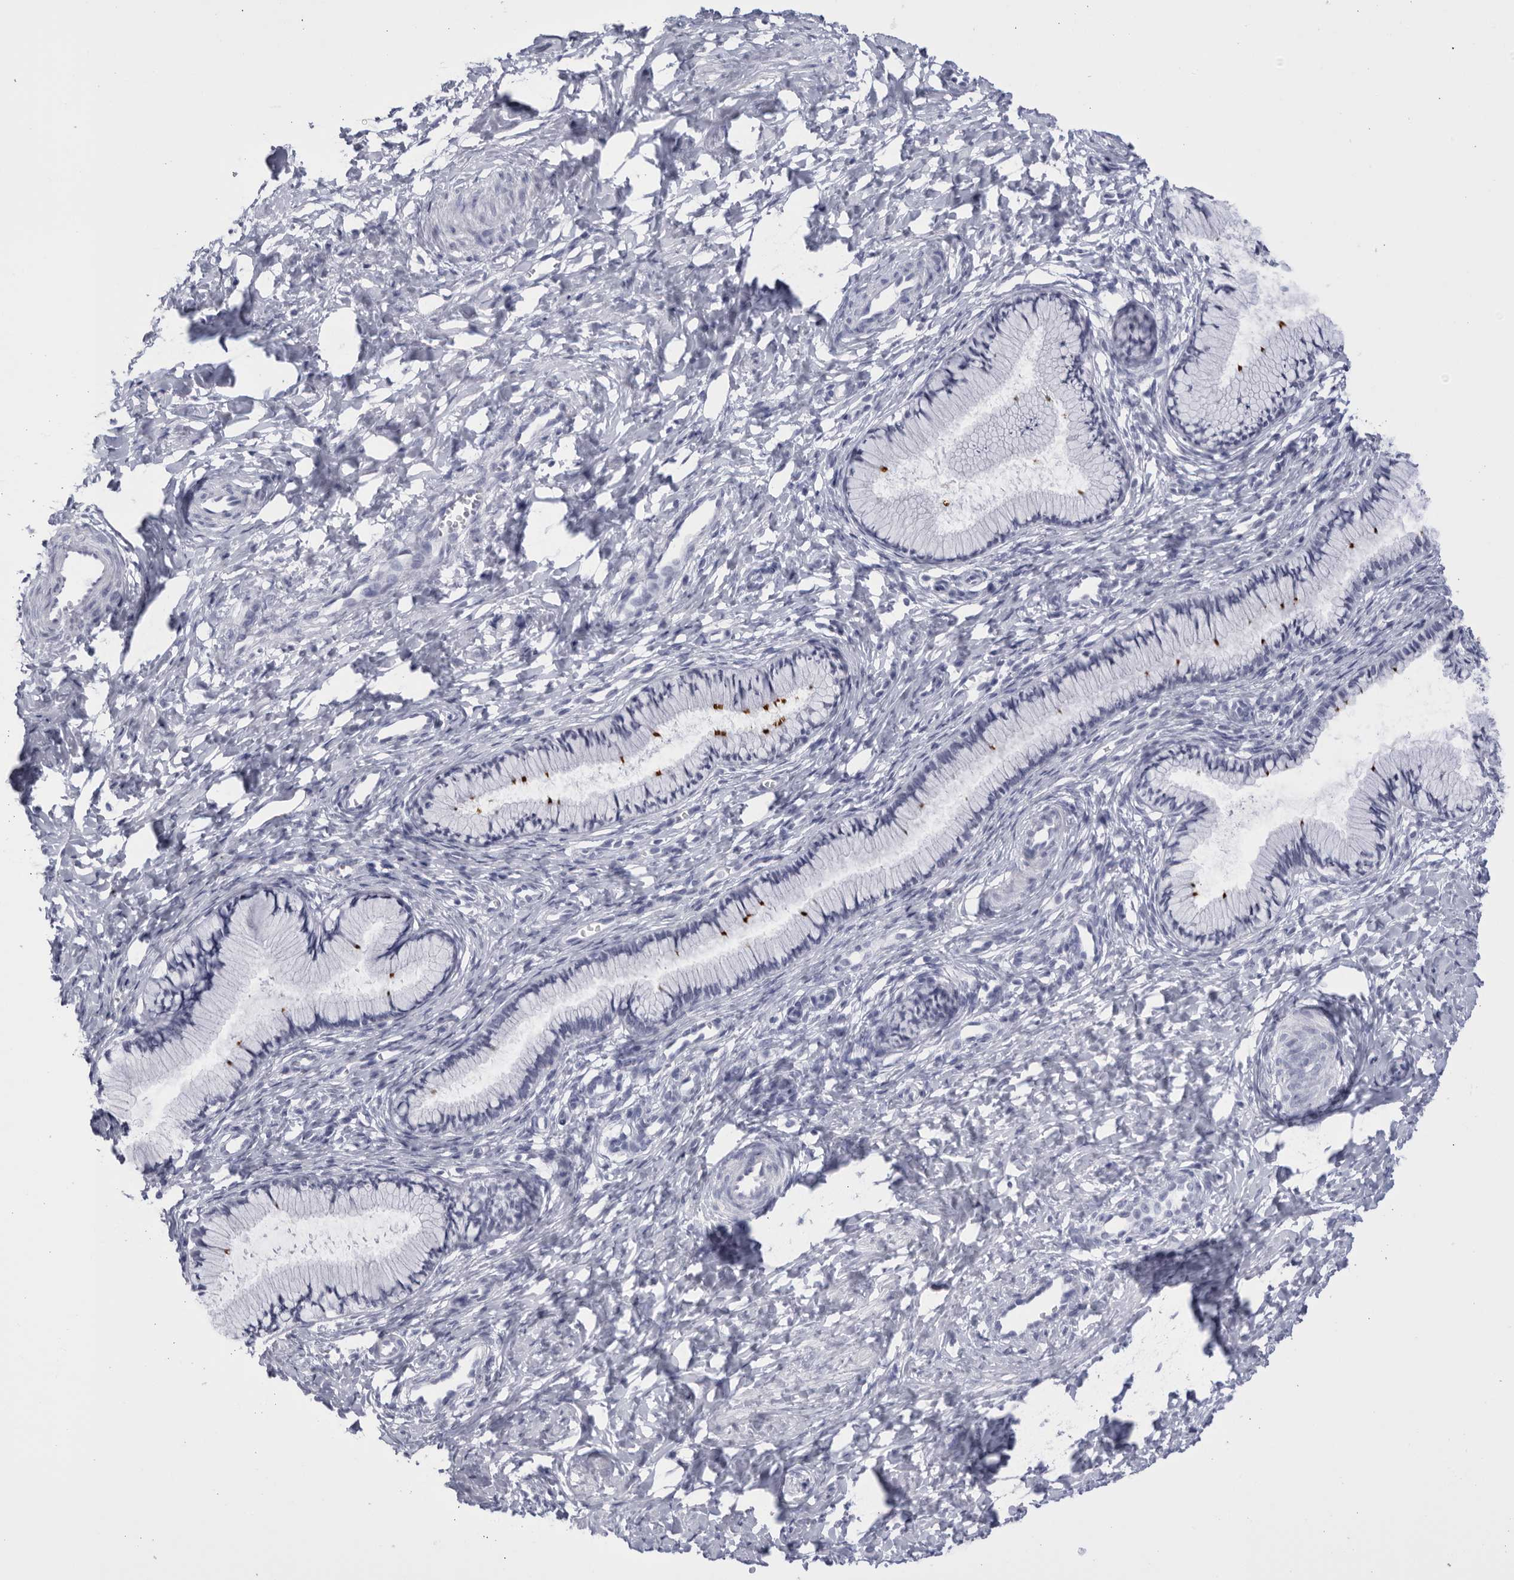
{"staining": {"intensity": "strong", "quantity": "<25%", "location": "none"}, "tissue": "cervix", "cell_type": "Glandular cells", "image_type": "normal", "snomed": [{"axis": "morphology", "description": "Normal tissue, NOS"}, {"axis": "topography", "description": "Cervix"}], "caption": "Cervix stained with a protein marker exhibits strong staining in glandular cells.", "gene": "CCDC181", "patient": {"sex": "female", "age": 27}}